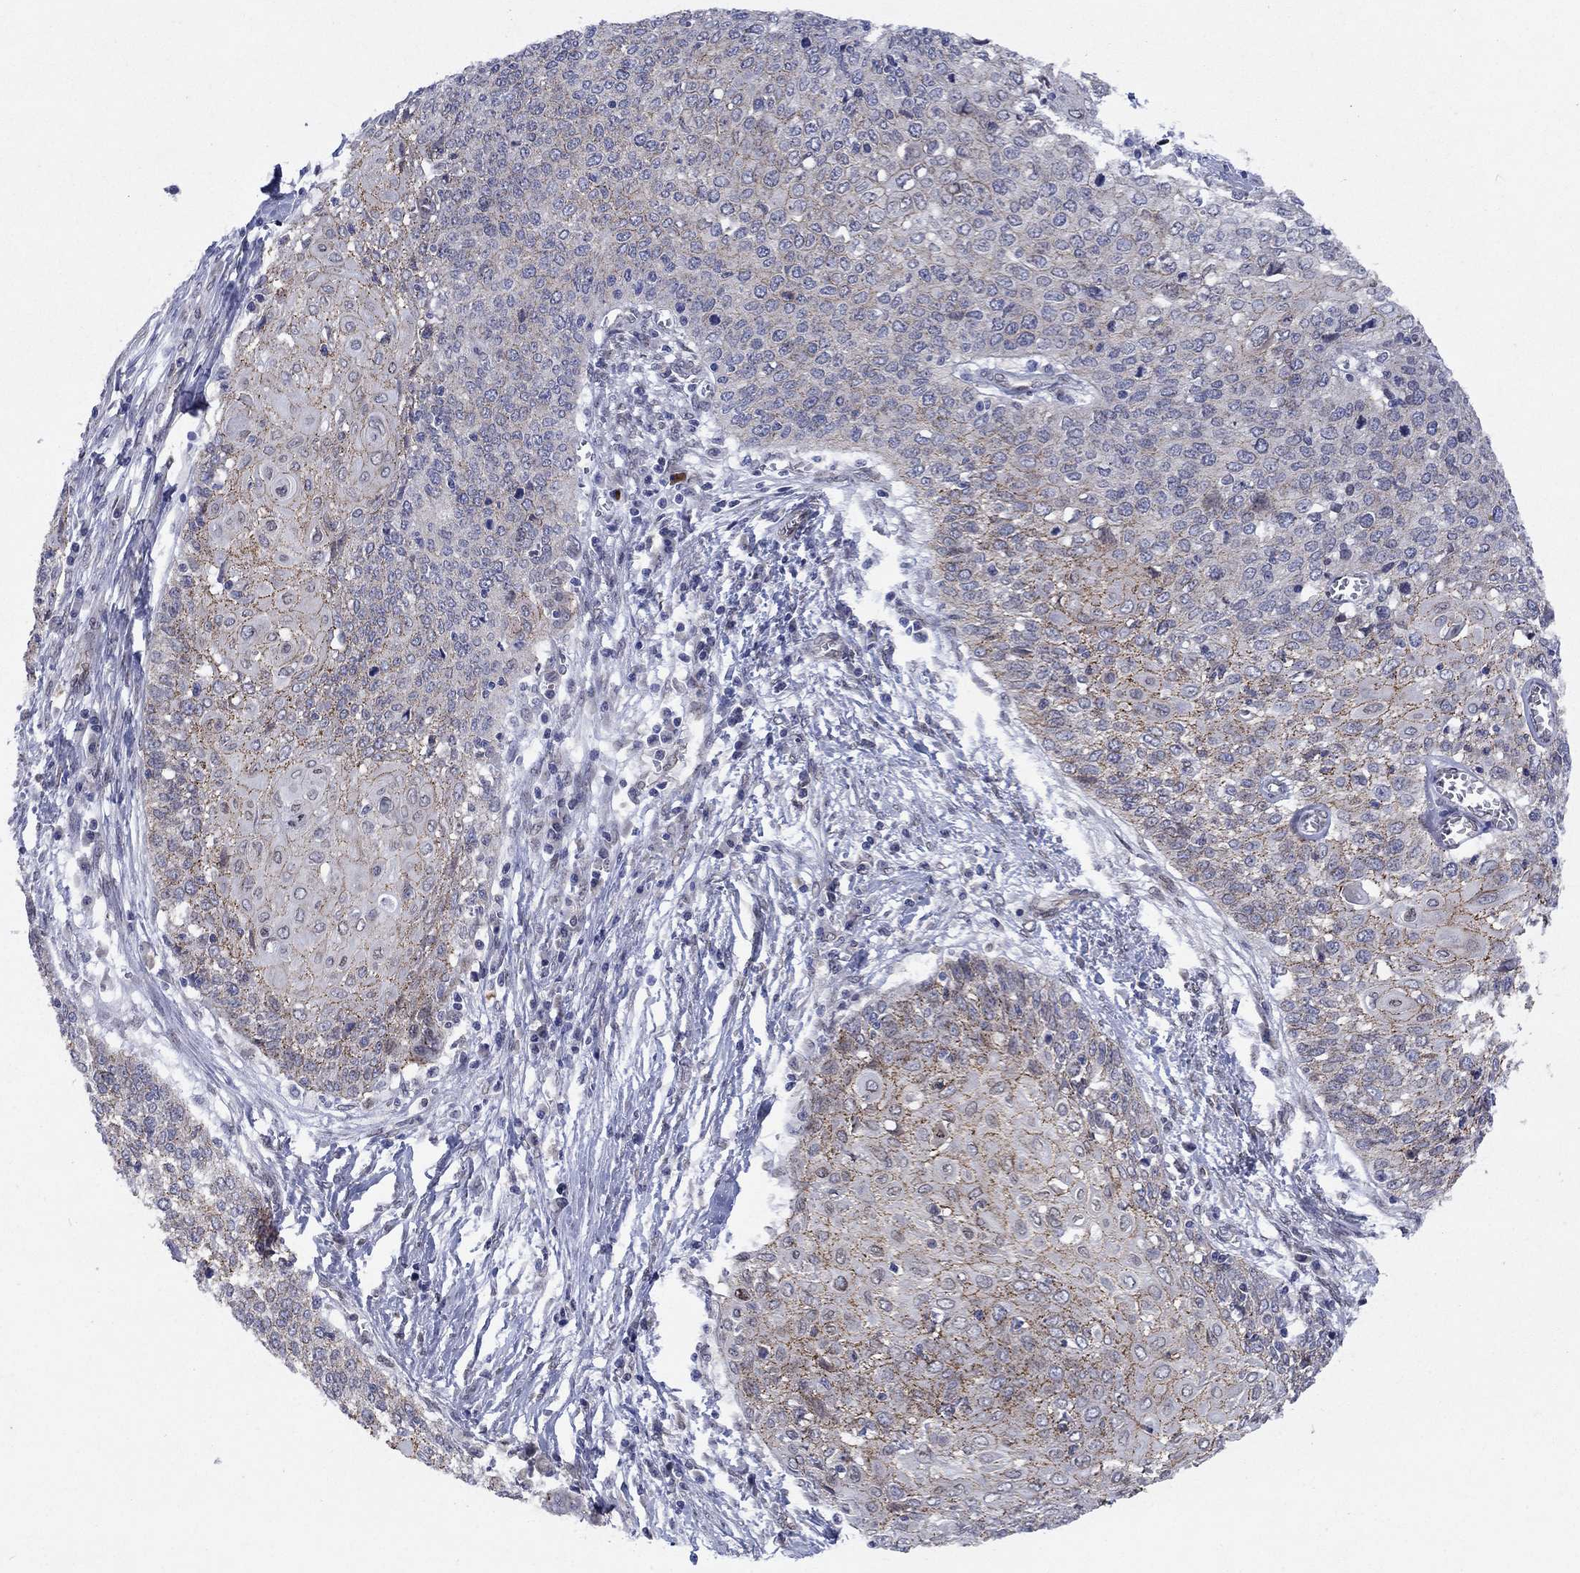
{"staining": {"intensity": "moderate", "quantity": "25%-75%", "location": "cytoplasmic/membranous"}, "tissue": "cervical cancer", "cell_type": "Tumor cells", "image_type": "cancer", "snomed": [{"axis": "morphology", "description": "Squamous cell carcinoma, NOS"}, {"axis": "topography", "description": "Cervix"}], "caption": "A brown stain highlights moderate cytoplasmic/membranous expression of a protein in cervical cancer tumor cells.", "gene": "EMC9", "patient": {"sex": "female", "age": 39}}